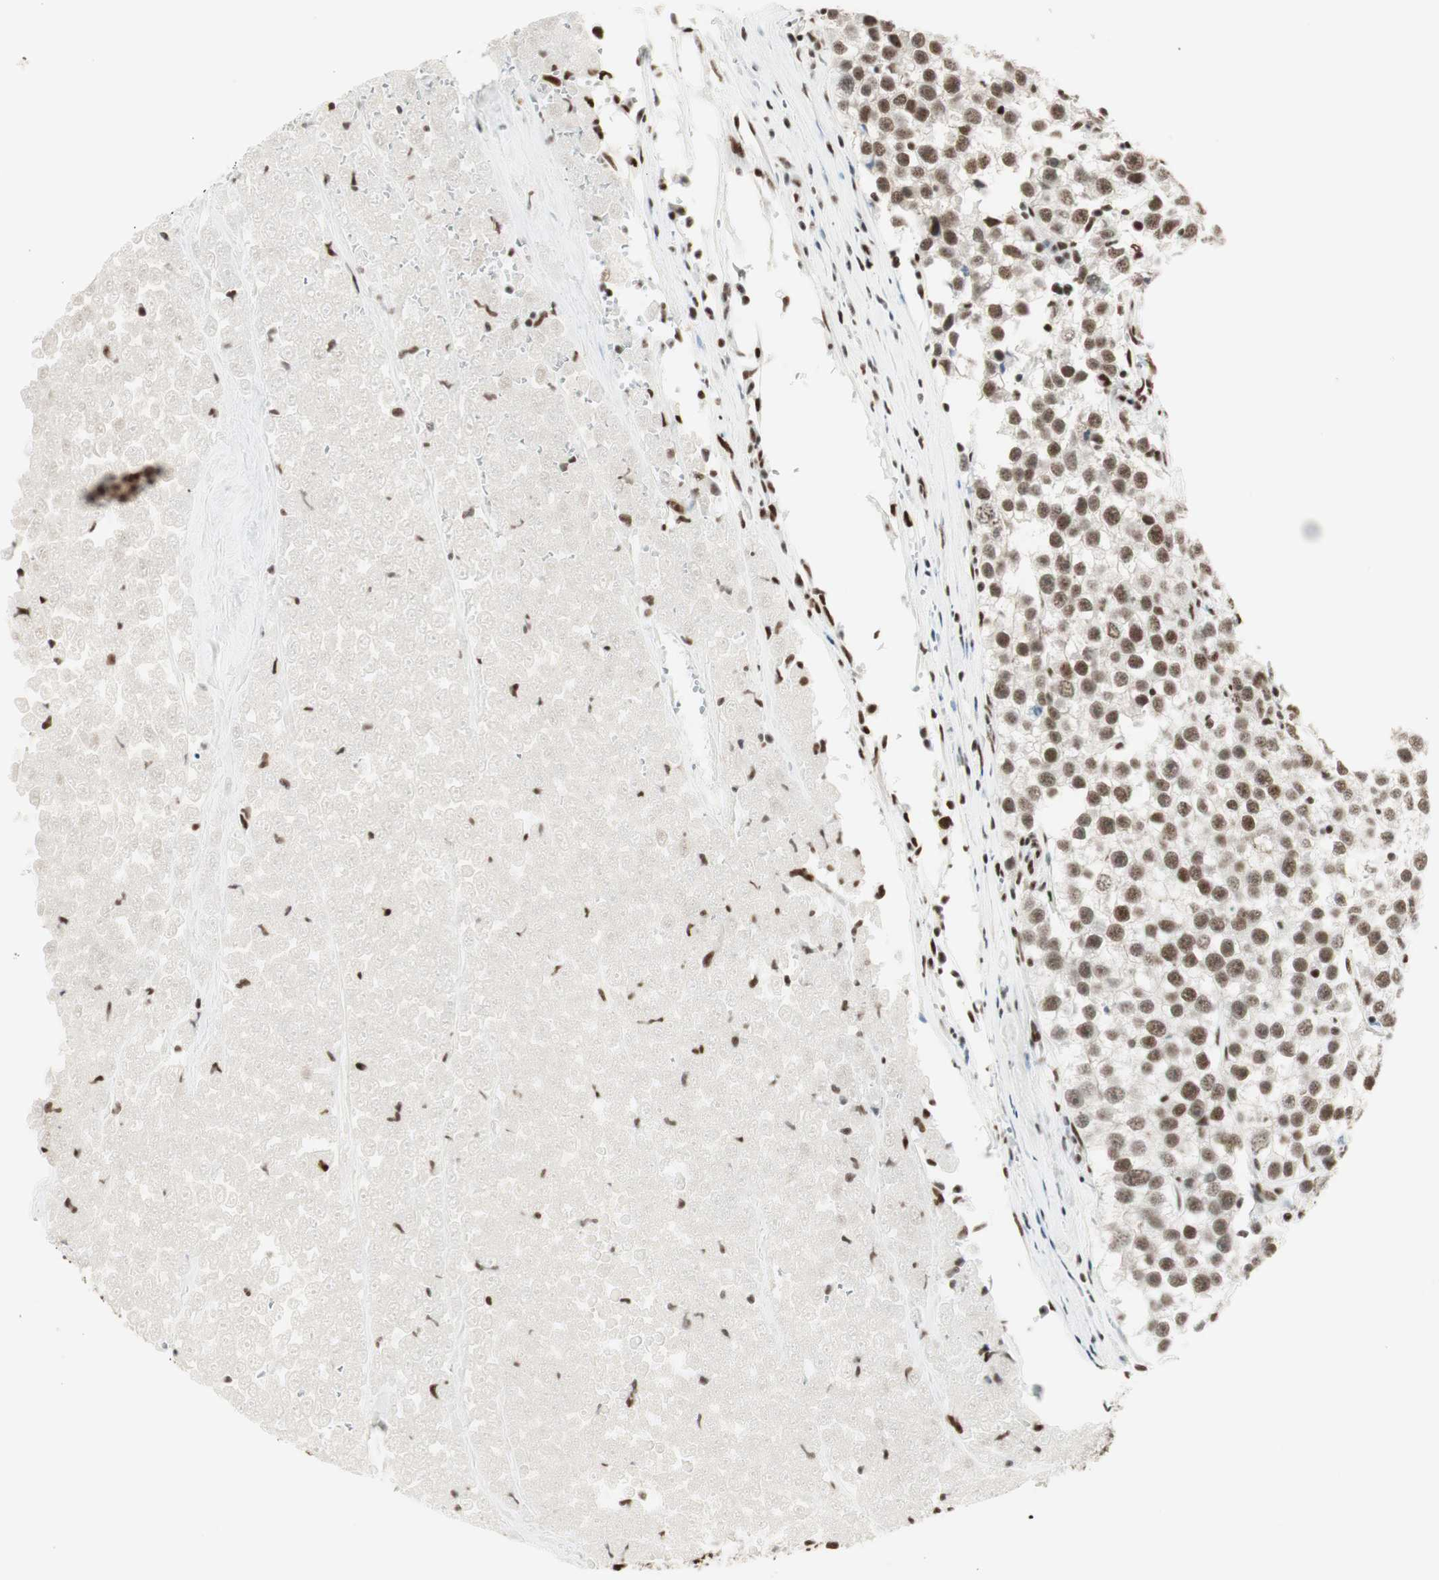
{"staining": {"intensity": "moderate", "quantity": ">75%", "location": "nuclear"}, "tissue": "testis cancer", "cell_type": "Tumor cells", "image_type": "cancer", "snomed": [{"axis": "morphology", "description": "Seminoma, NOS"}, {"axis": "morphology", "description": "Carcinoma, Embryonal, NOS"}, {"axis": "topography", "description": "Testis"}], "caption": "Immunohistochemical staining of human testis embryonal carcinoma shows medium levels of moderate nuclear protein expression in approximately >75% of tumor cells.", "gene": "HEXIM1", "patient": {"sex": "male", "age": 52}}